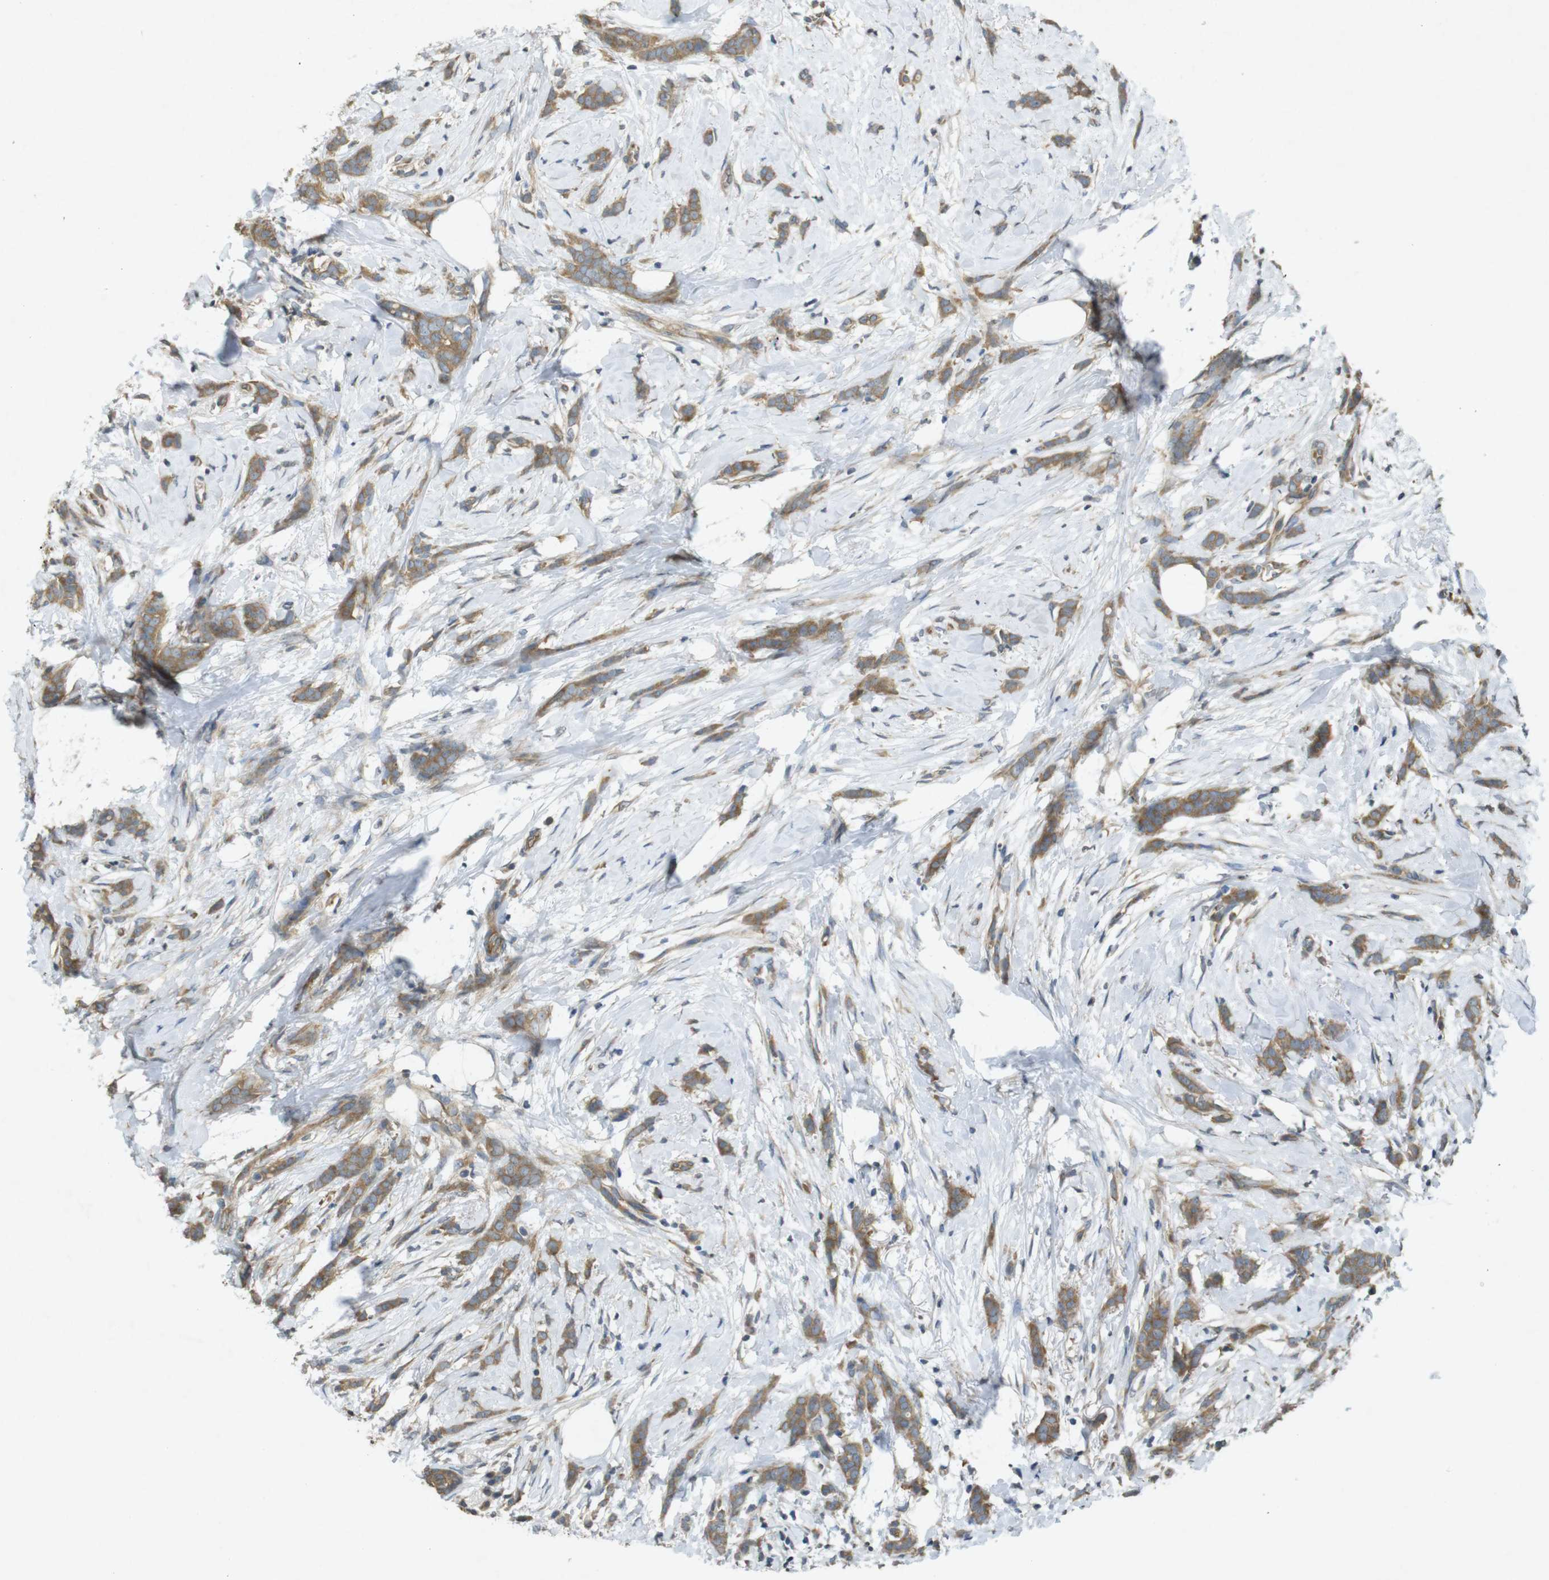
{"staining": {"intensity": "moderate", "quantity": ">75%", "location": "cytoplasmic/membranous"}, "tissue": "breast cancer", "cell_type": "Tumor cells", "image_type": "cancer", "snomed": [{"axis": "morphology", "description": "Lobular carcinoma, in situ"}, {"axis": "morphology", "description": "Lobular carcinoma"}, {"axis": "topography", "description": "Breast"}], "caption": "This histopathology image shows immunohistochemistry staining of human lobular carcinoma in situ (breast), with medium moderate cytoplasmic/membranous staining in about >75% of tumor cells.", "gene": "KIF5B", "patient": {"sex": "female", "age": 41}}